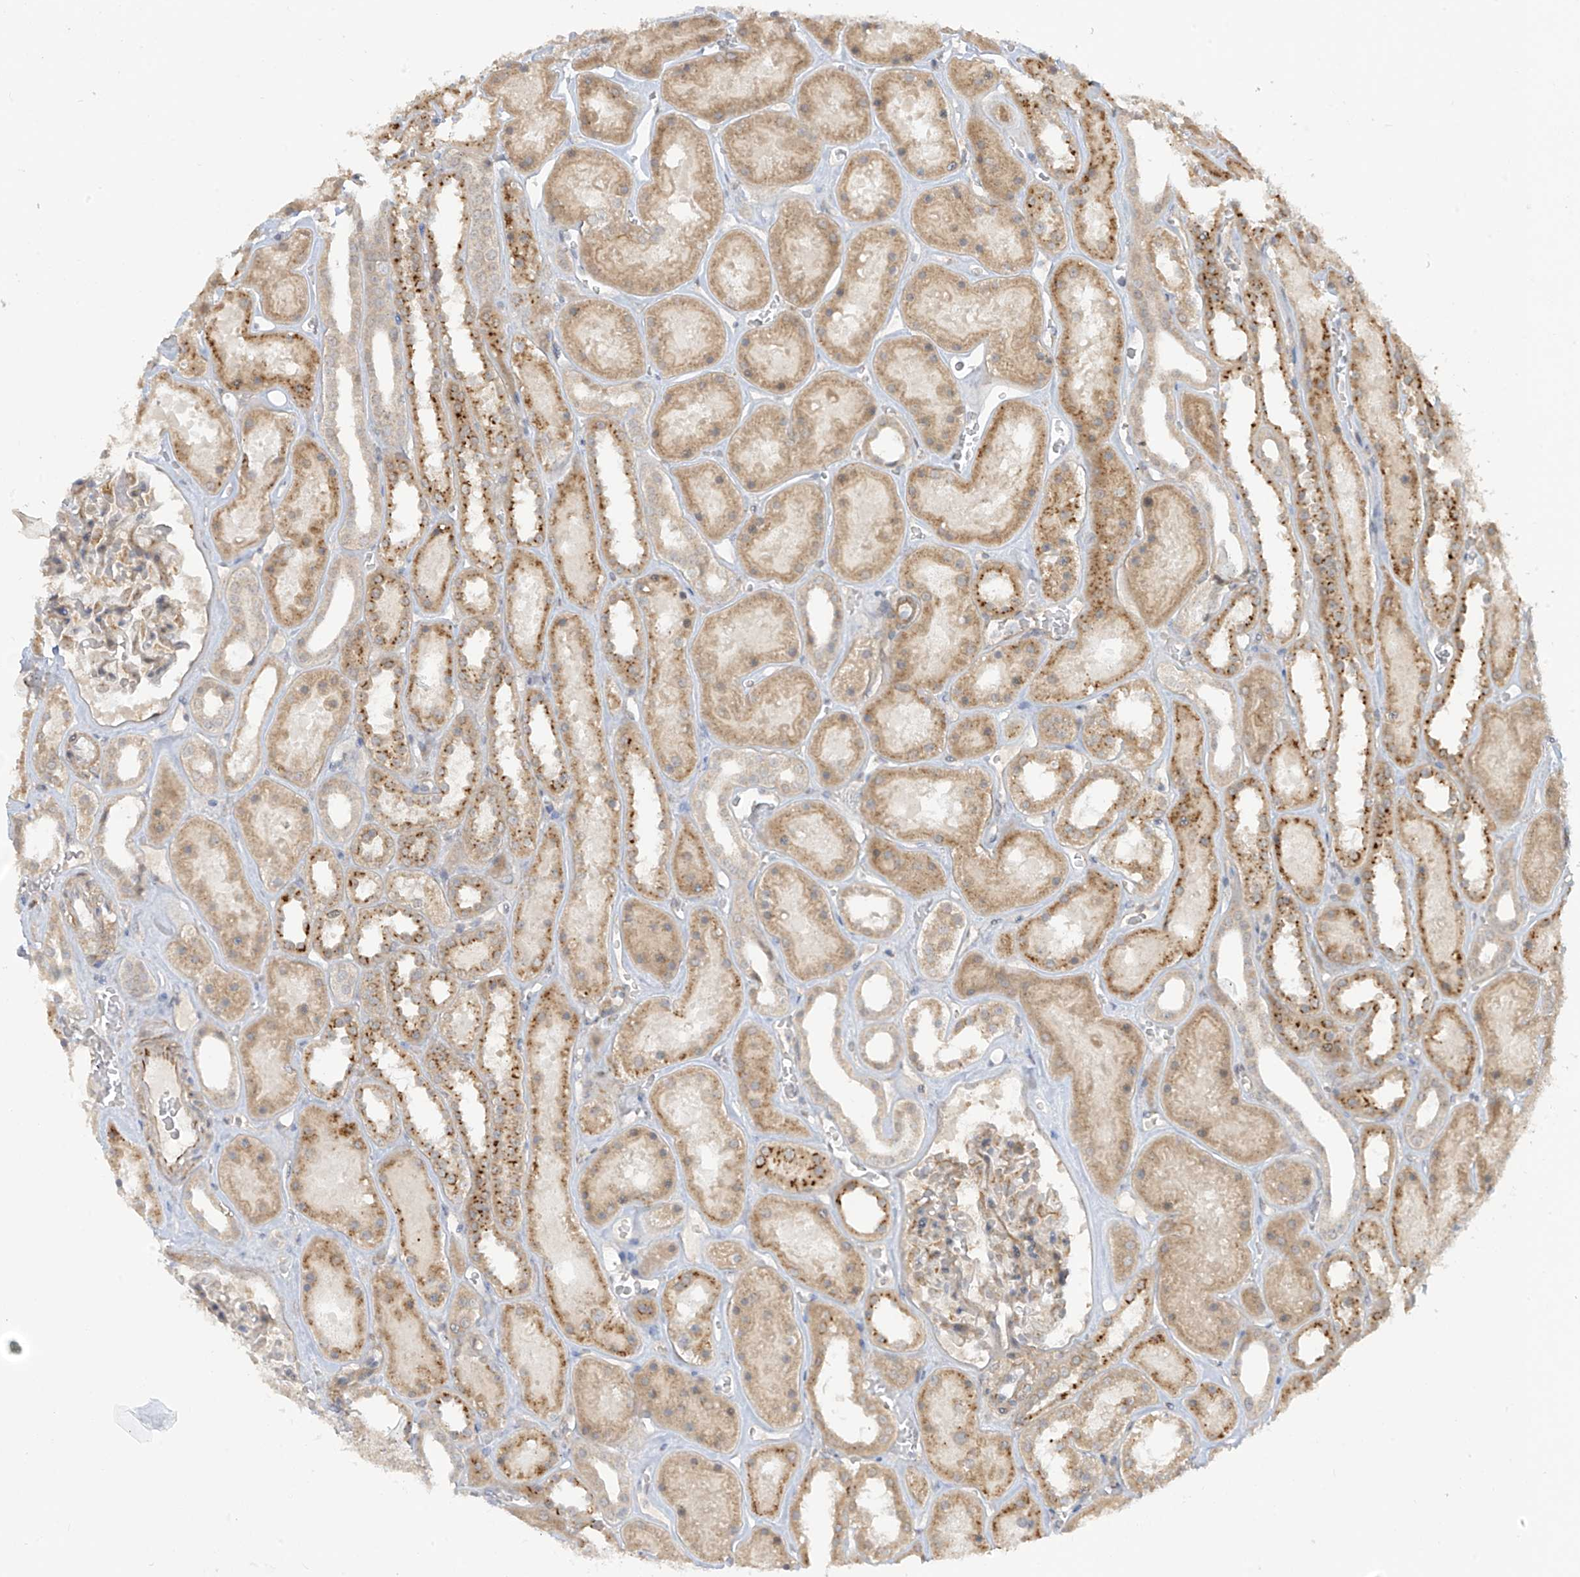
{"staining": {"intensity": "moderate", "quantity": "25%-75%", "location": "cytoplasmic/membranous"}, "tissue": "kidney", "cell_type": "Cells in glomeruli", "image_type": "normal", "snomed": [{"axis": "morphology", "description": "Normal tissue, NOS"}, {"axis": "topography", "description": "Kidney"}], "caption": "The photomicrograph demonstrates a brown stain indicating the presence of a protein in the cytoplasmic/membranous of cells in glomeruli in kidney.", "gene": "HS6ST2", "patient": {"sex": "female", "age": 41}}